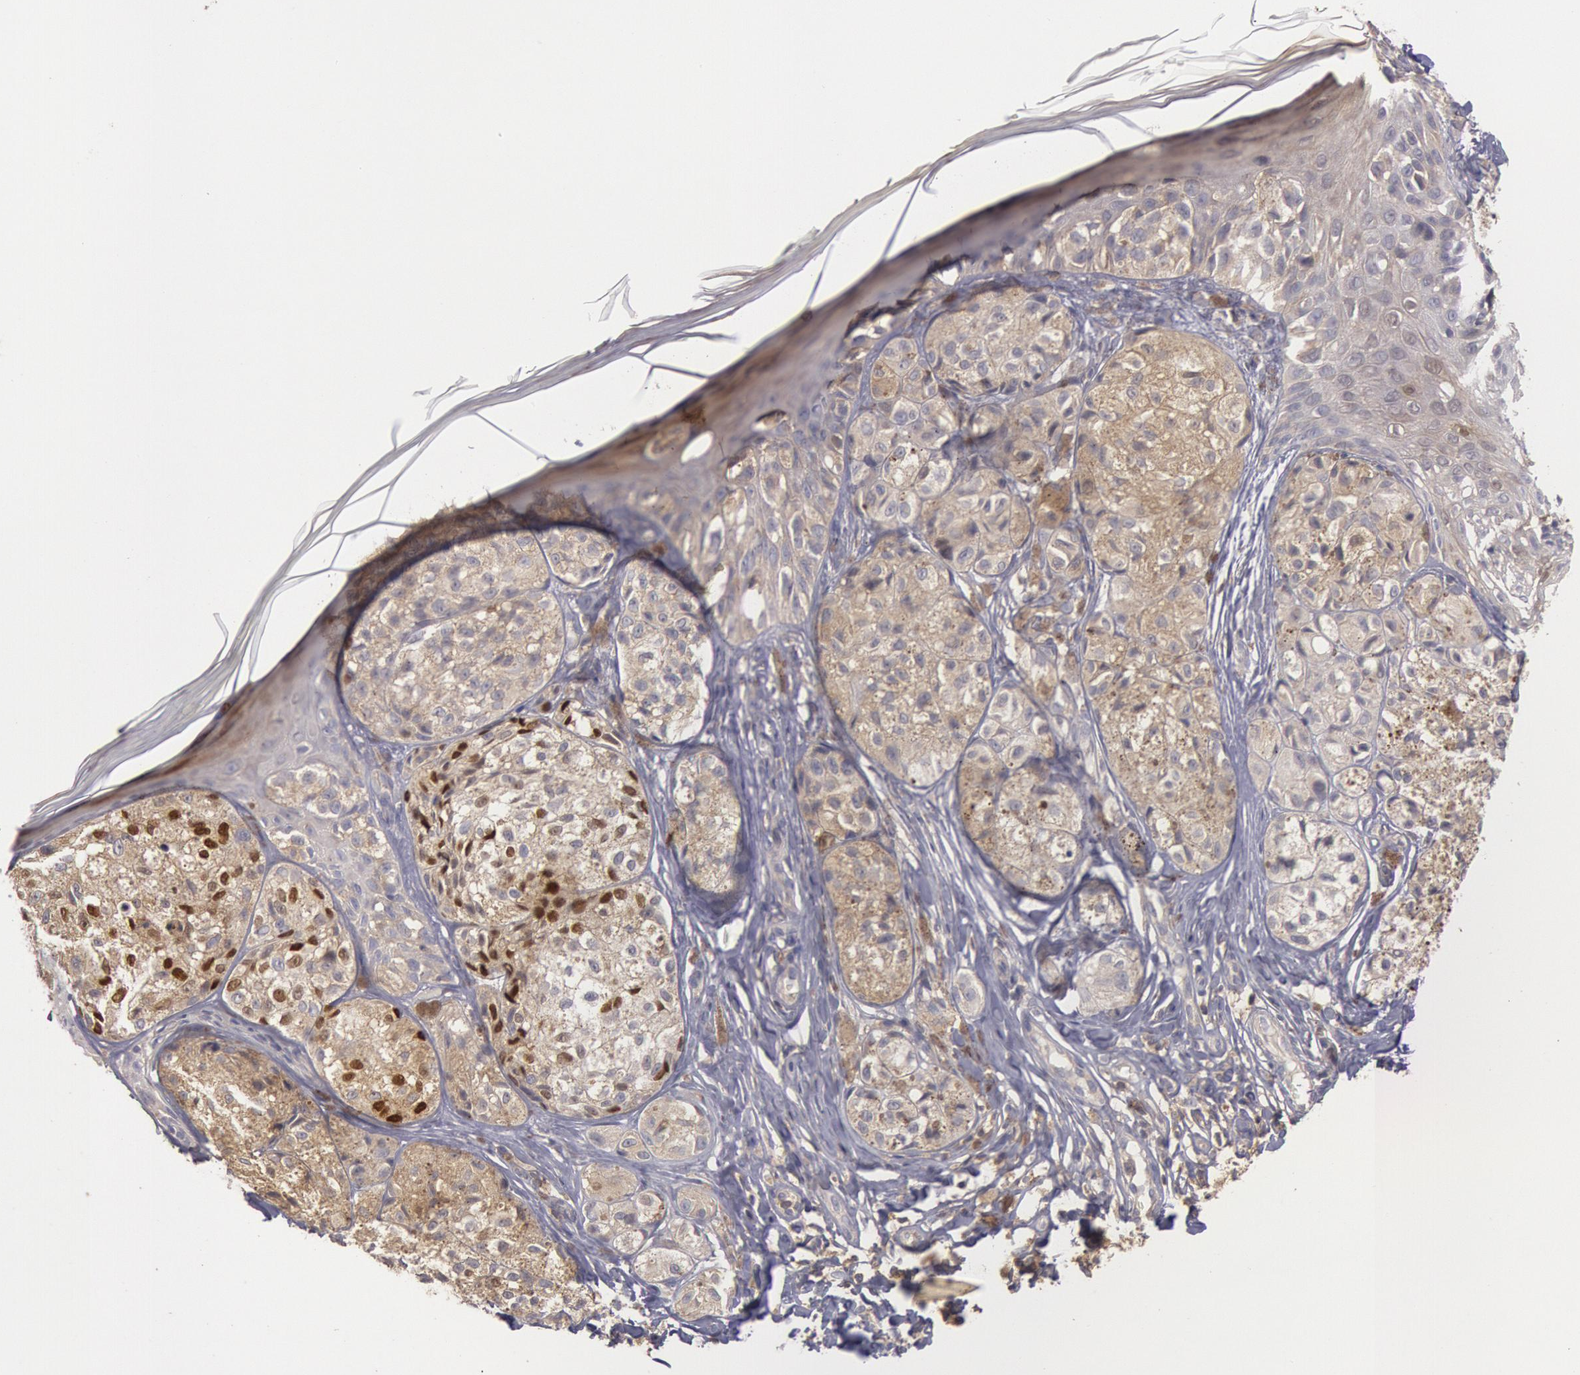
{"staining": {"intensity": "negative", "quantity": "none", "location": "none"}, "tissue": "melanoma", "cell_type": "Tumor cells", "image_type": "cancer", "snomed": [{"axis": "morphology", "description": "Malignant melanoma, NOS"}, {"axis": "topography", "description": "Skin"}], "caption": "Malignant melanoma was stained to show a protein in brown. There is no significant positivity in tumor cells.", "gene": "PIK3R1", "patient": {"sex": "male", "age": 57}}